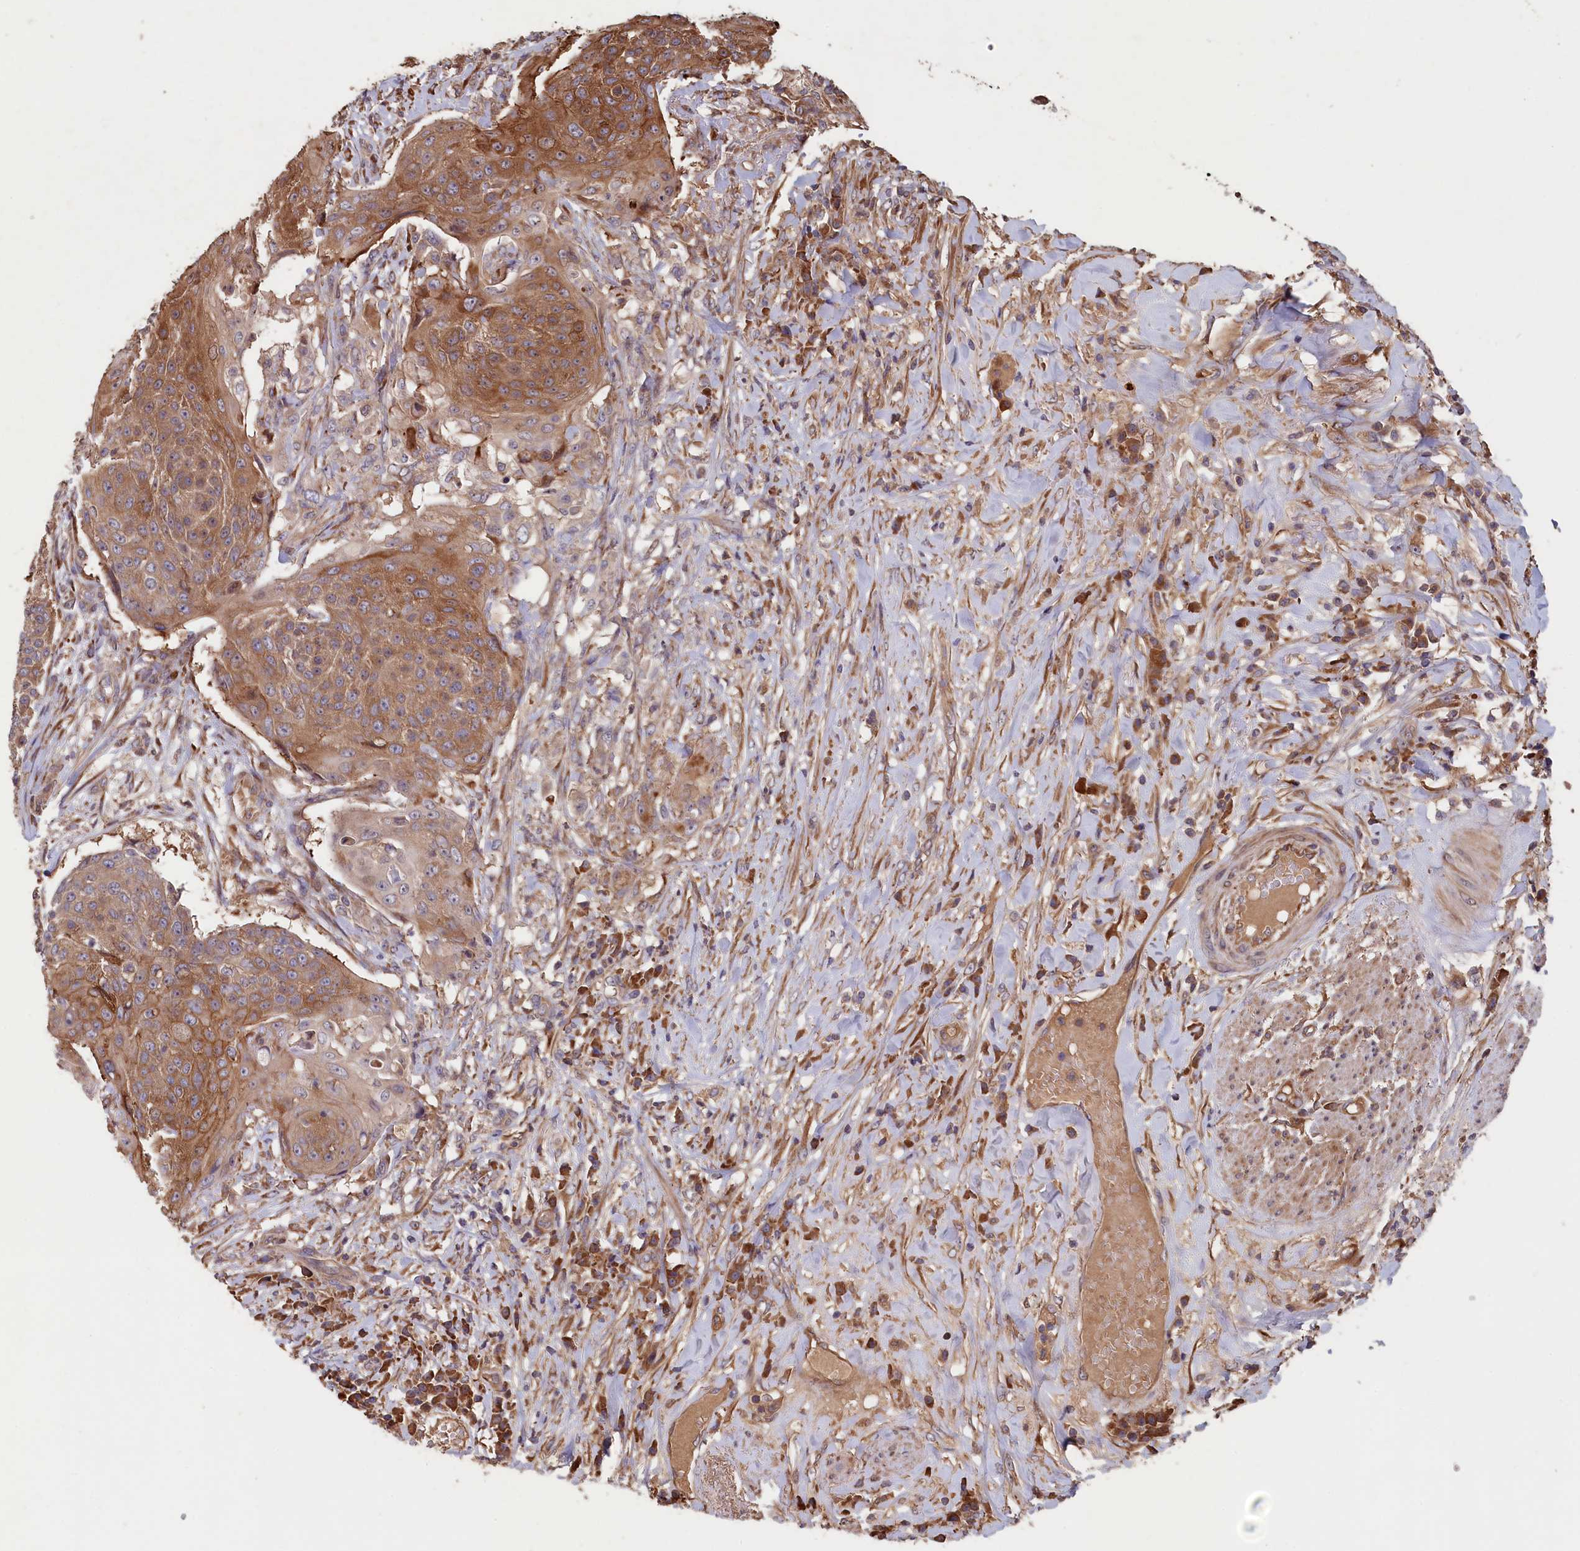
{"staining": {"intensity": "moderate", "quantity": ">75%", "location": "cytoplasmic/membranous"}, "tissue": "urothelial cancer", "cell_type": "Tumor cells", "image_type": "cancer", "snomed": [{"axis": "morphology", "description": "Urothelial carcinoma, High grade"}, {"axis": "topography", "description": "Urinary bladder"}], "caption": "A brown stain shows moderate cytoplasmic/membranous expression of a protein in human urothelial carcinoma (high-grade) tumor cells.", "gene": "GREB1L", "patient": {"sex": "female", "age": 63}}